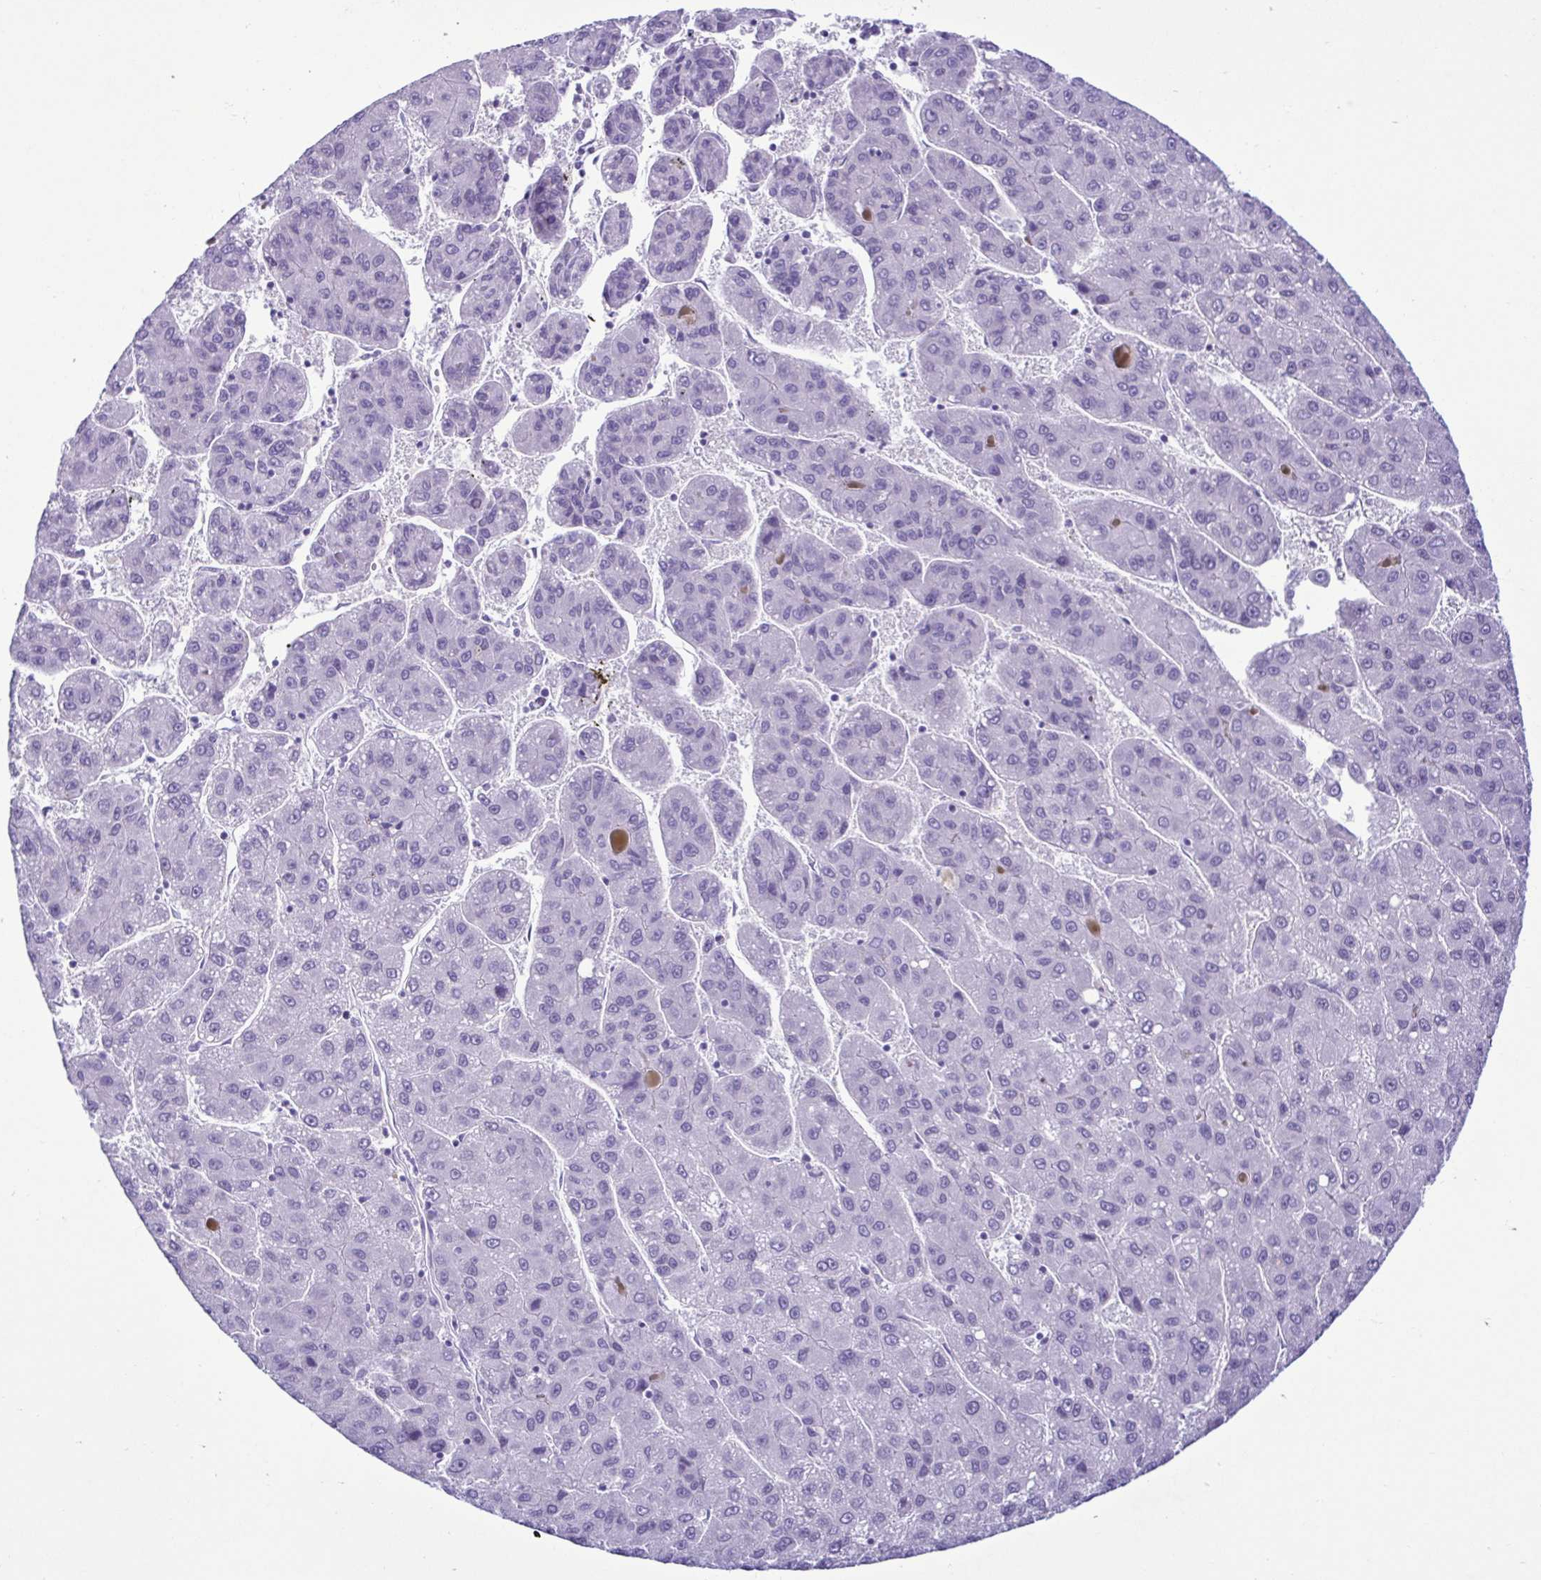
{"staining": {"intensity": "negative", "quantity": "none", "location": "none"}, "tissue": "liver cancer", "cell_type": "Tumor cells", "image_type": "cancer", "snomed": [{"axis": "morphology", "description": "Carcinoma, Hepatocellular, NOS"}, {"axis": "topography", "description": "Liver"}], "caption": "An immunohistochemistry (IHC) histopathology image of liver hepatocellular carcinoma is shown. There is no staining in tumor cells of liver hepatocellular carcinoma.", "gene": "SPATA16", "patient": {"sex": "female", "age": 82}}